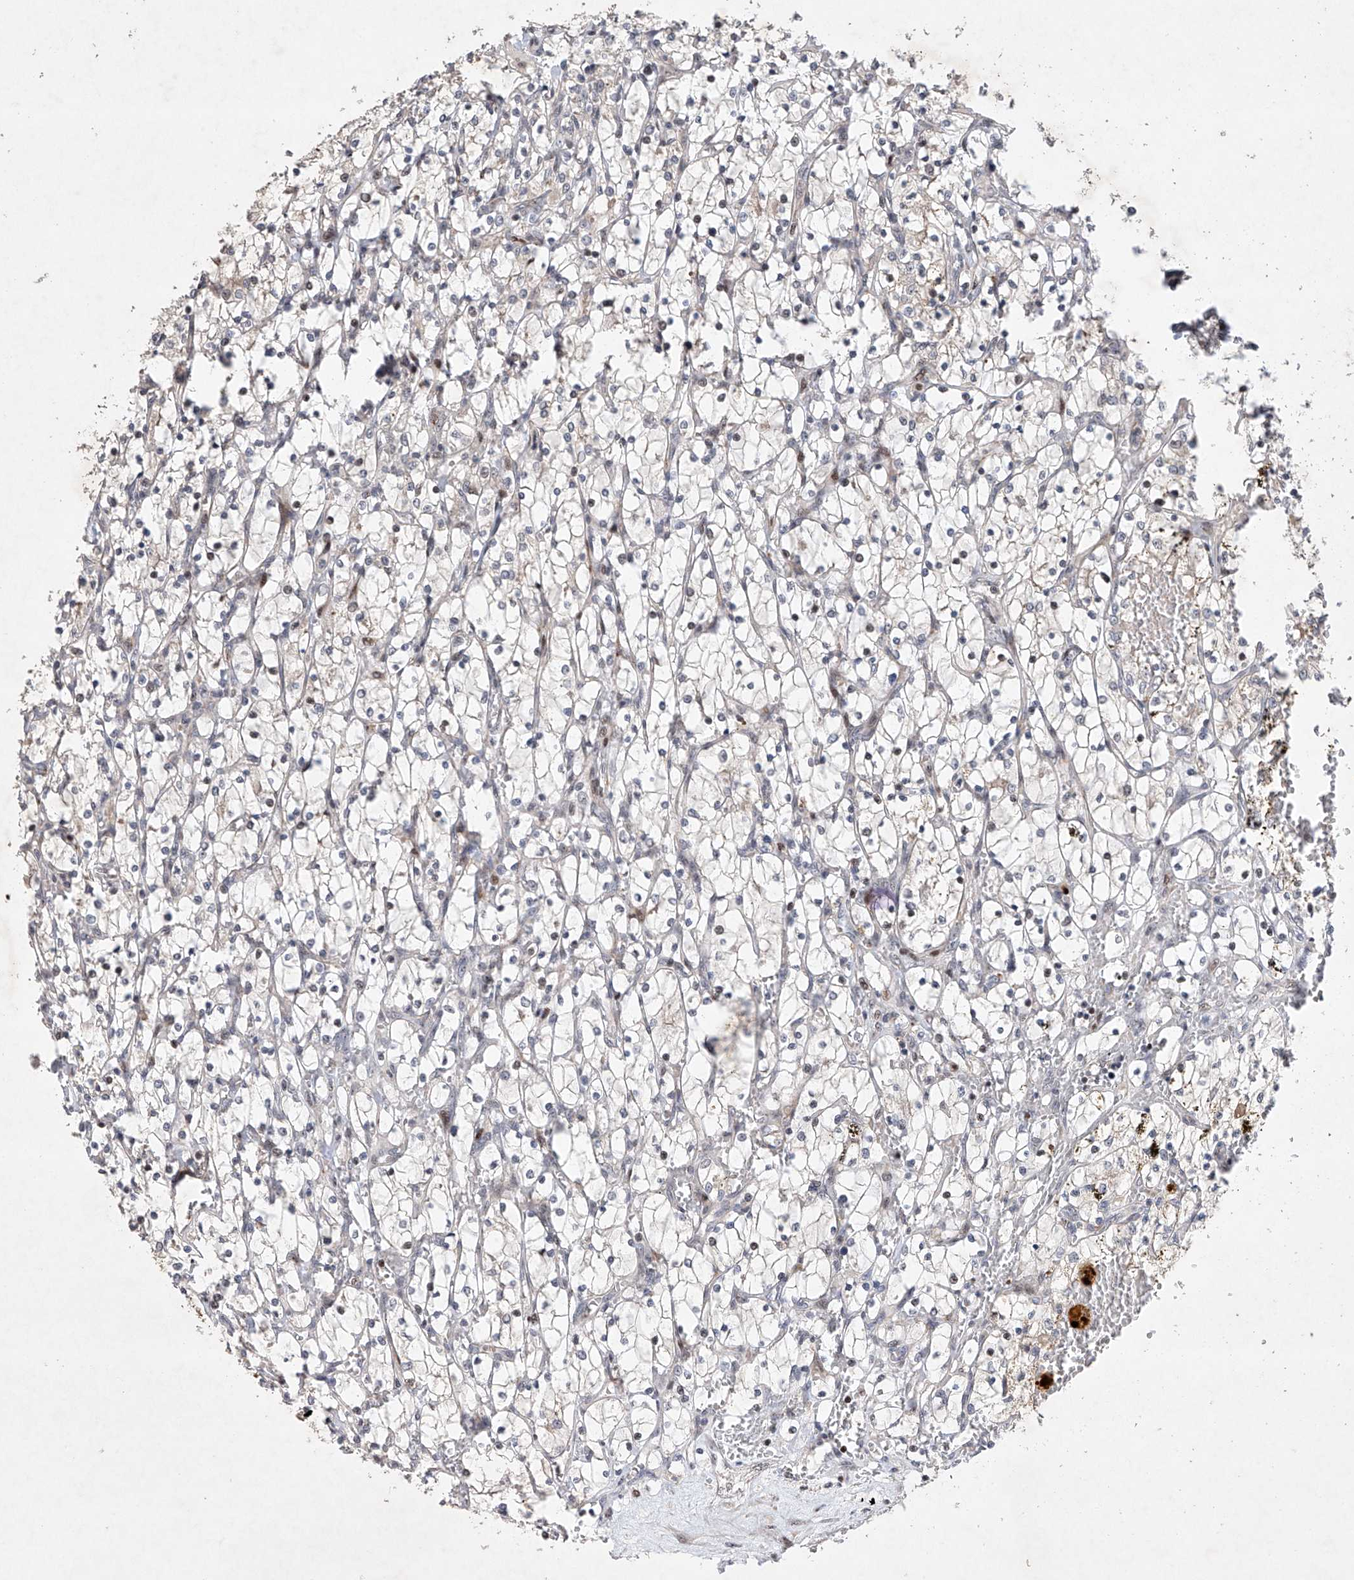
{"staining": {"intensity": "negative", "quantity": "none", "location": "none"}, "tissue": "renal cancer", "cell_type": "Tumor cells", "image_type": "cancer", "snomed": [{"axis": "morphology", "description": "Adenocarcinoma, NOS"}, {"axis": "topography", "description": "Kidney"}], "caption": "The image displays no significant staining in tumor cells of adenocarcinoma (renal).", "gene": "AFG1L", "patient": {"sex": "female", "age": 69}}